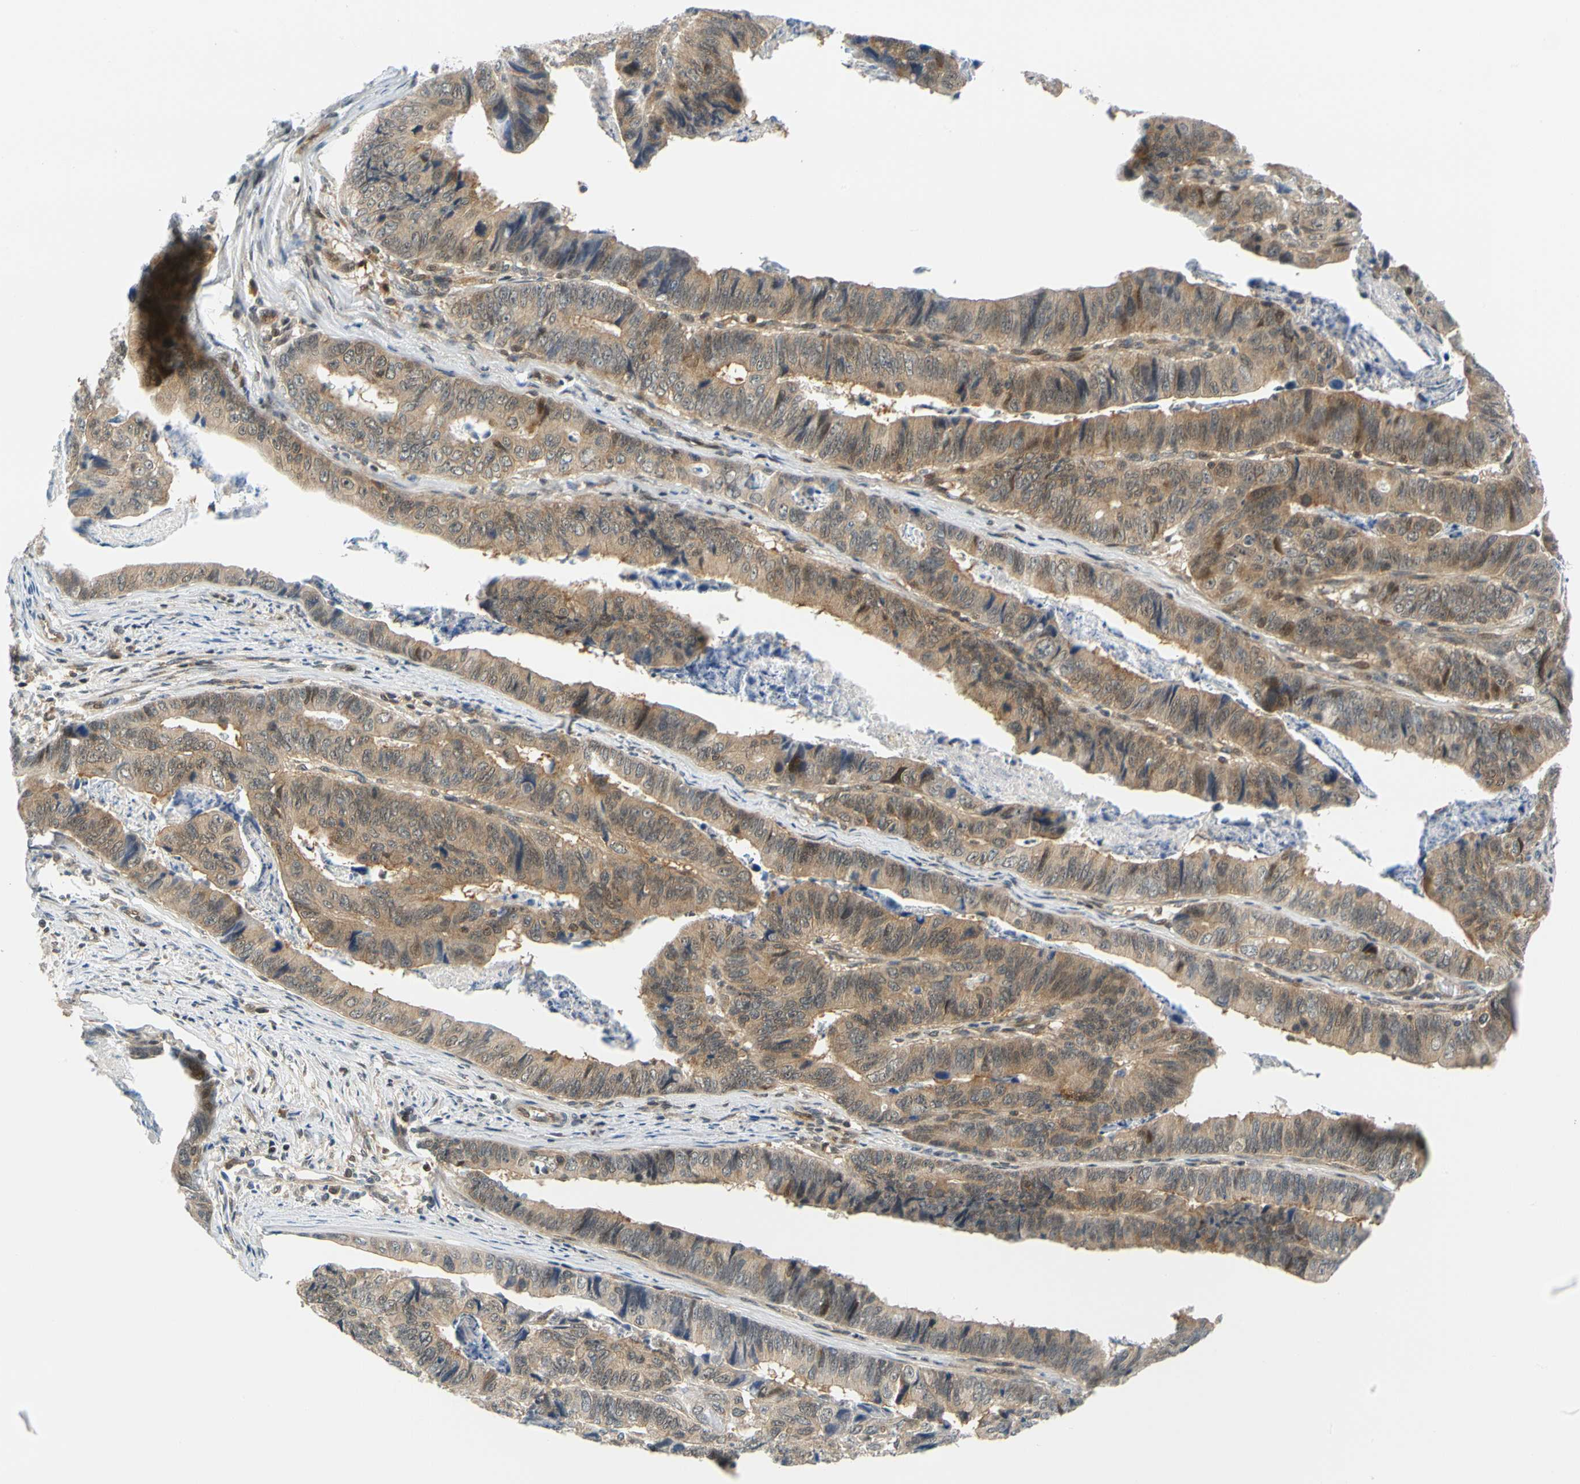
{"staining": {"intensity": "moderate", "quantity": ">75%", "location": "cytoplasmic/membranous"}, "tissue": "stomach cancer", "cell_type": "Tumor cells", "image_type": "cancer", "snomed": [{"axis": "morphology", "description": "Adenocarcinoma, NOS"}, {"axis": "topography", "description": "Stomach, lower"}], "caption": "Stomach cancer stained for a protein (brown) displays moderate cytoplasmic/membranous positive expression in approximately >75% of tumor cells.", "gene": "MAPK9", "patient": {"sex": "male", "age": 77}}